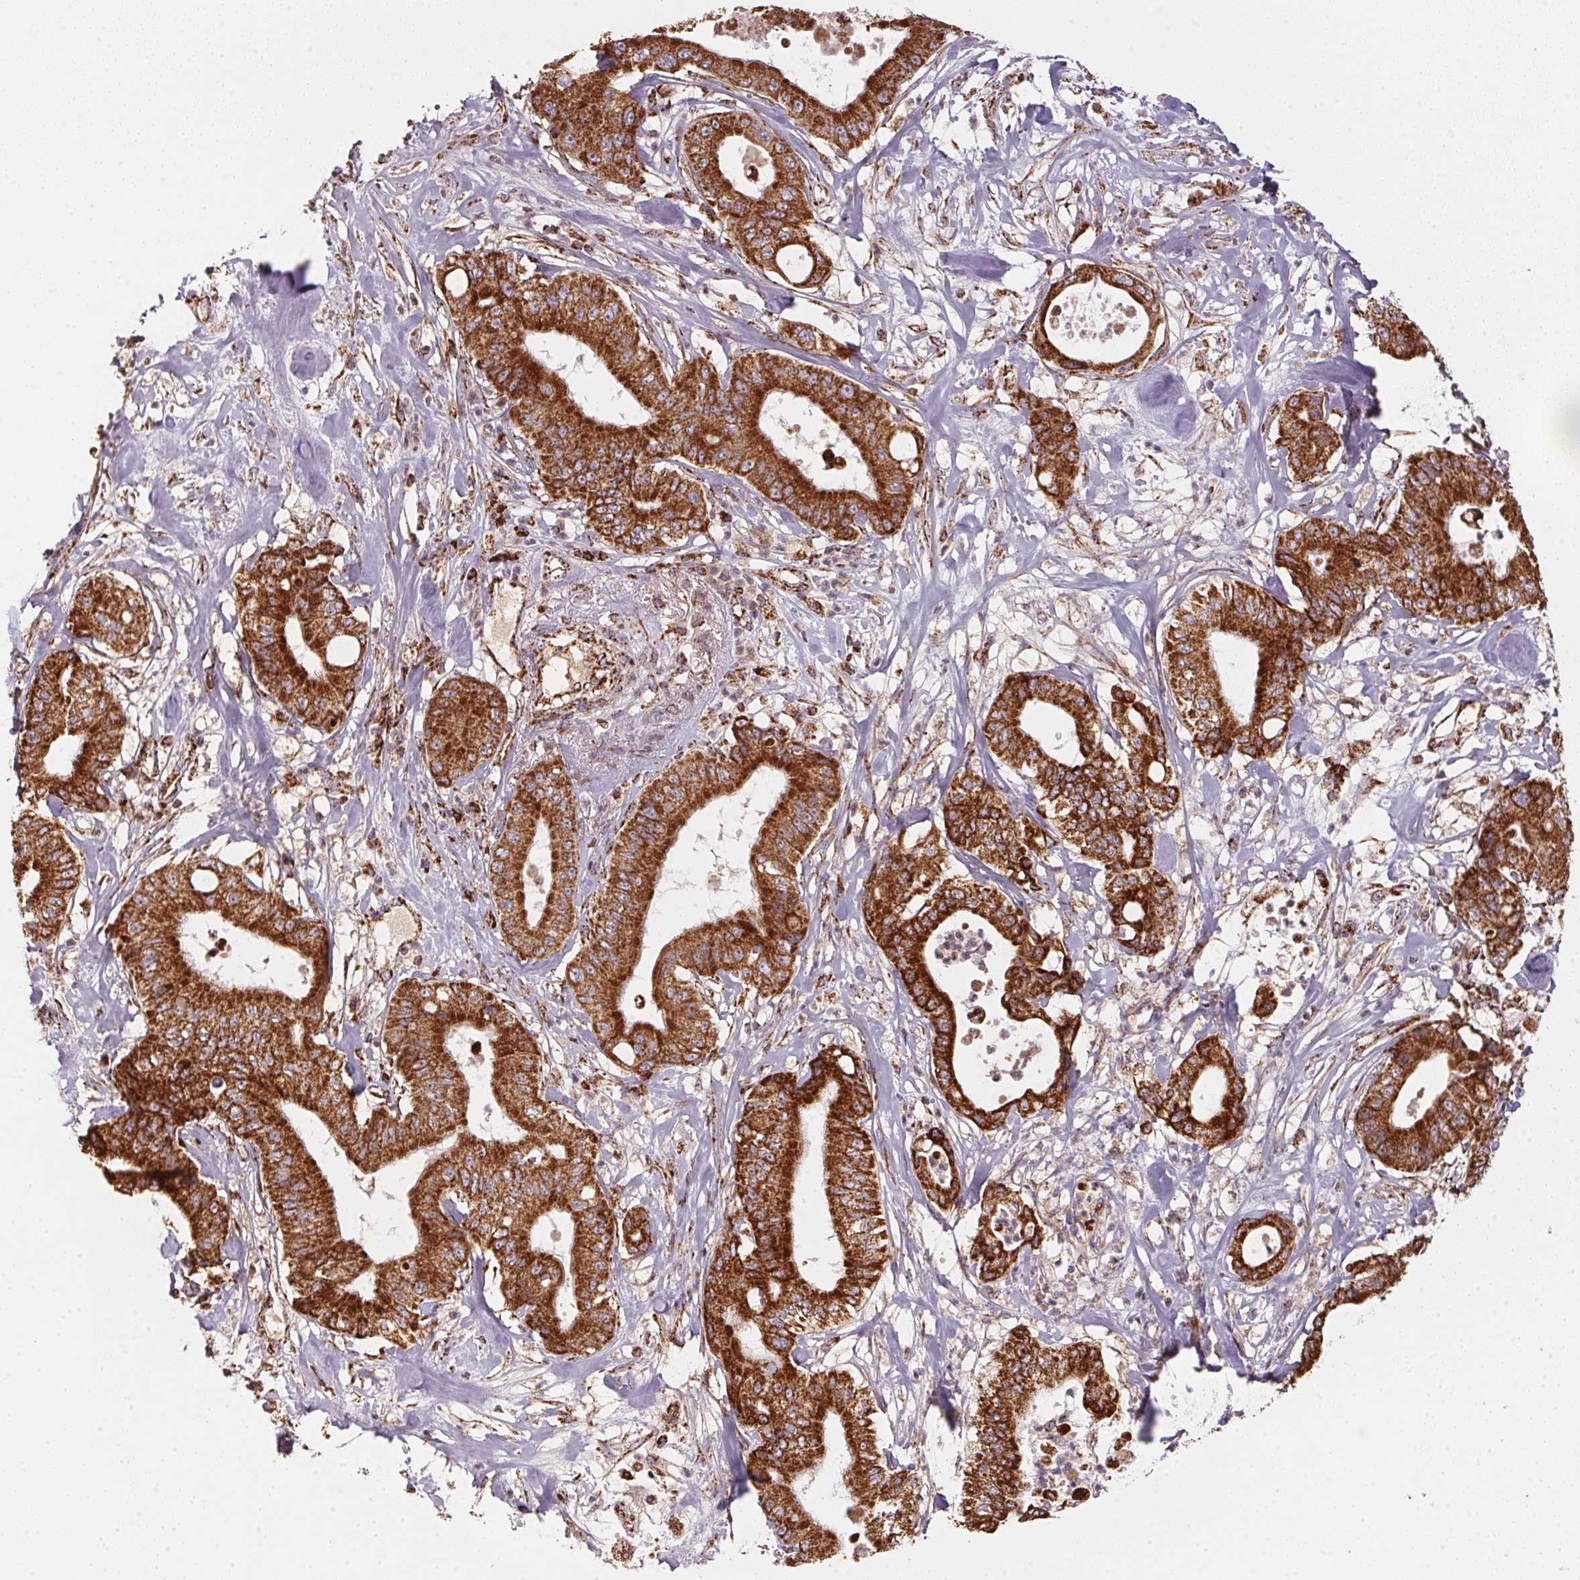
{"staining": {"intensity": "strong", "quantity": ">75%", "location": "cytoplasmic/membranous"}, "tissue": "pancreatic cancer", "cell_type": "Tumor cells", "image_type": "cancer", "snomed": [{"axis": "morphology", "description": "Adenocarcinoma, NOS"}, {"axis": "topography", "description": "Pancreas"}], "caption": "A high-resolution histopathology image shows immunohistochemistry staining of adenocarcinoma (pancreatic), which demonstrates strong cytoplasmic/membranous staining in approximately >75% of tumor cells. The staining was performed using DAB, with brown indicating positive protein expression. Nuclei are stained blue with hematoxylin.", "gene": "NDUFS2", "patient": {"sex": "male", "age": 71}}